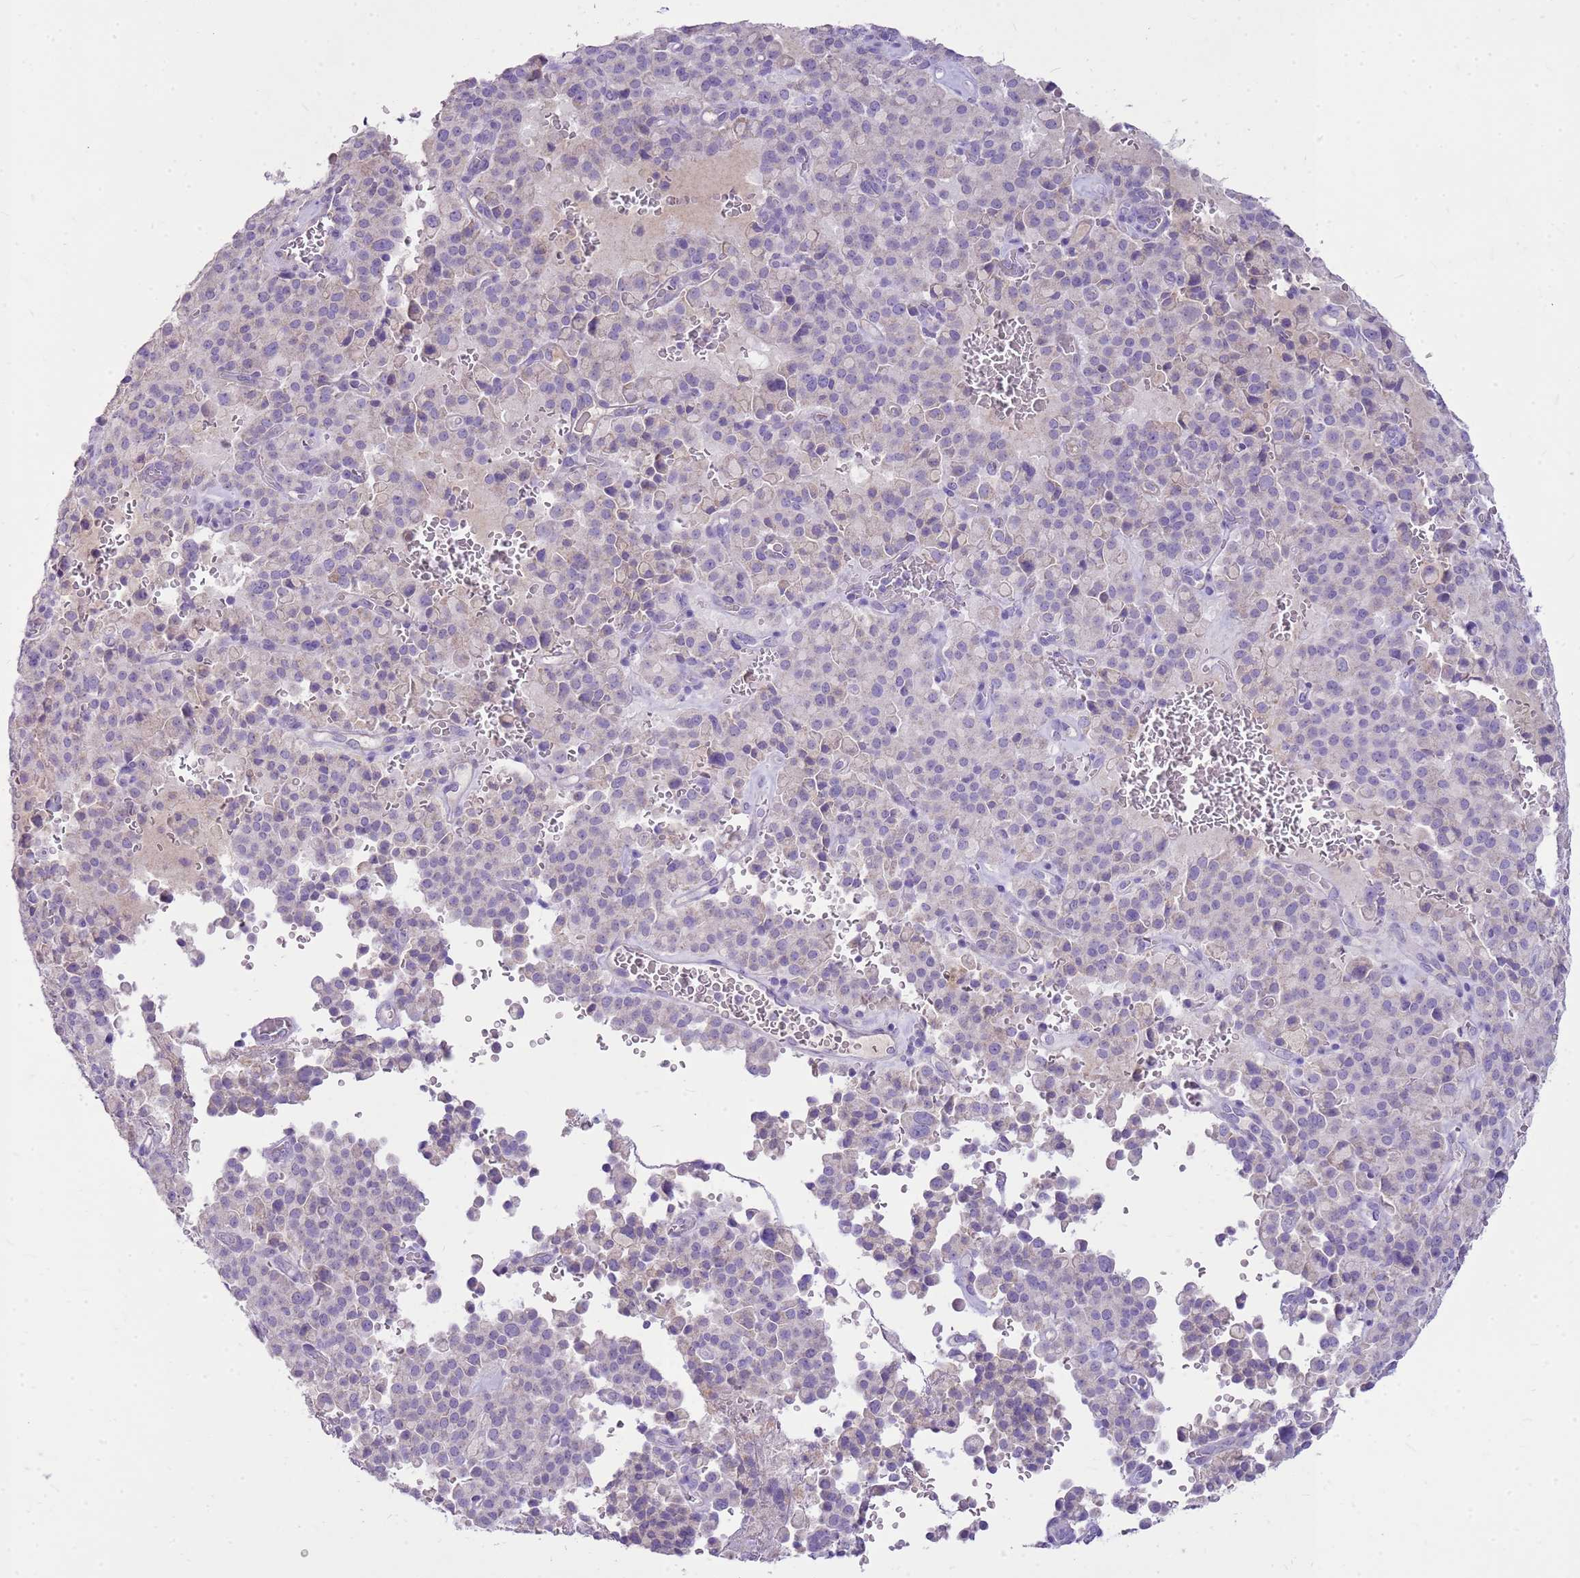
{"staining": {"intensity": "negative", "quantity": "none", "location": "none"}, "tissue": "pancreatic cancer", "cell_type": "Tumor cells", "image_type": "cancer", "snomed": [{"axis": "morphology", "description": "Adenocarcinoma, NOS"}, {"axis": "topography", "description": "Pancreas"}], "caption": "There is no significant expression in tumor cells of pancreatic cancer (adenocarcinoma). Nuclei are stained in blue.", "gene": "FABP2", "patient": {"sex": "male", "age": 65}}